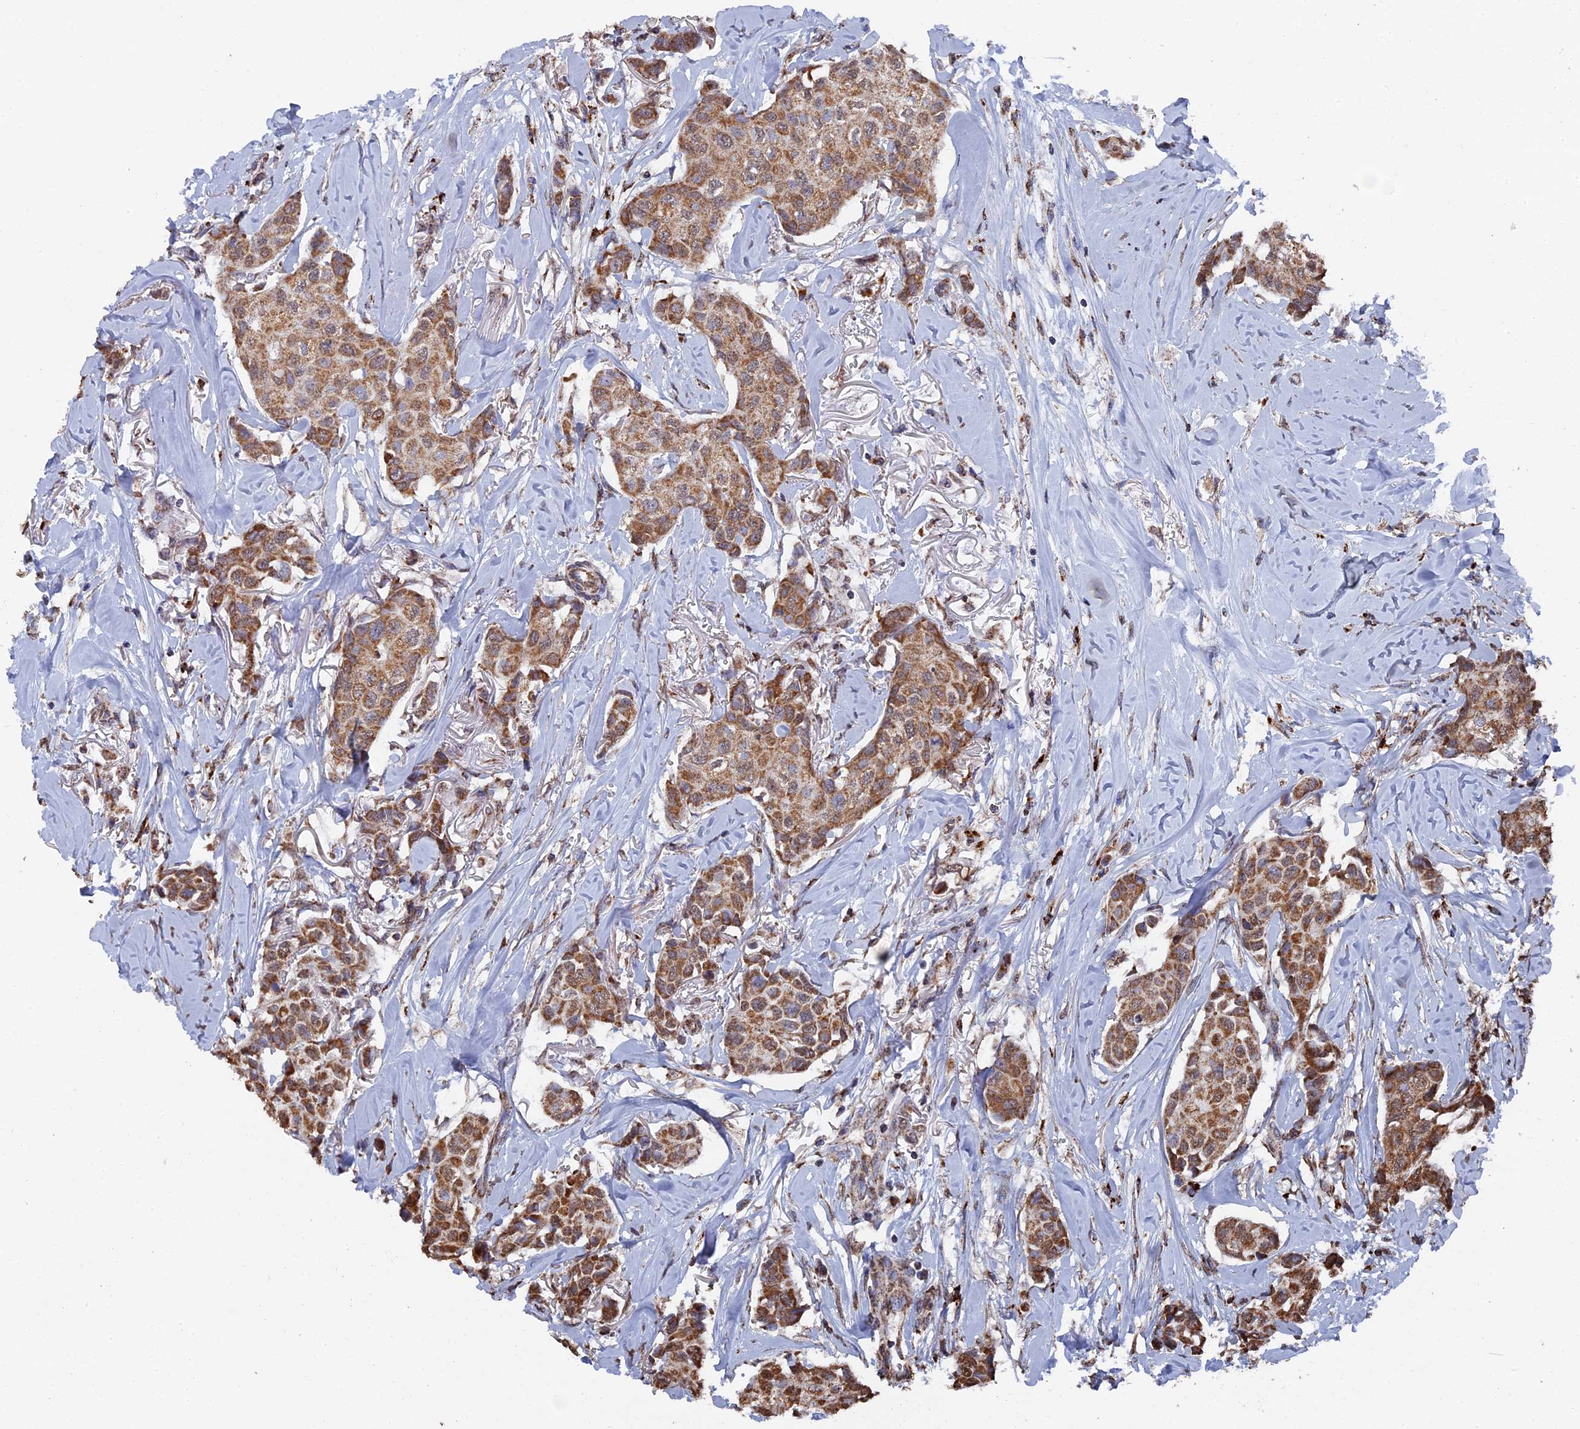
{"staining": {"intensity": "moderate", "quantity": ">75%", "location": "cytoplasmic/membranous"}, "tissue": "breast cancer", "cell_type": "Tumor cells", "image_type": "cancer", "snomed": [{"axis": "morphology", "description": "Duct carcinoma"}, {"axis": "topography", "description": "Breast"}], "caption": "A photomicrograph of human breast cancer (invasive ductal carcinoma) stained for a protein reveals moderate cytoplasmic/membranous brown staining in tumor cells. The protein of interest is shown in brown color, while the nuclei are stained blue.", "gene": "SMG9", "patient": {"sex": "female", "age": 80}}